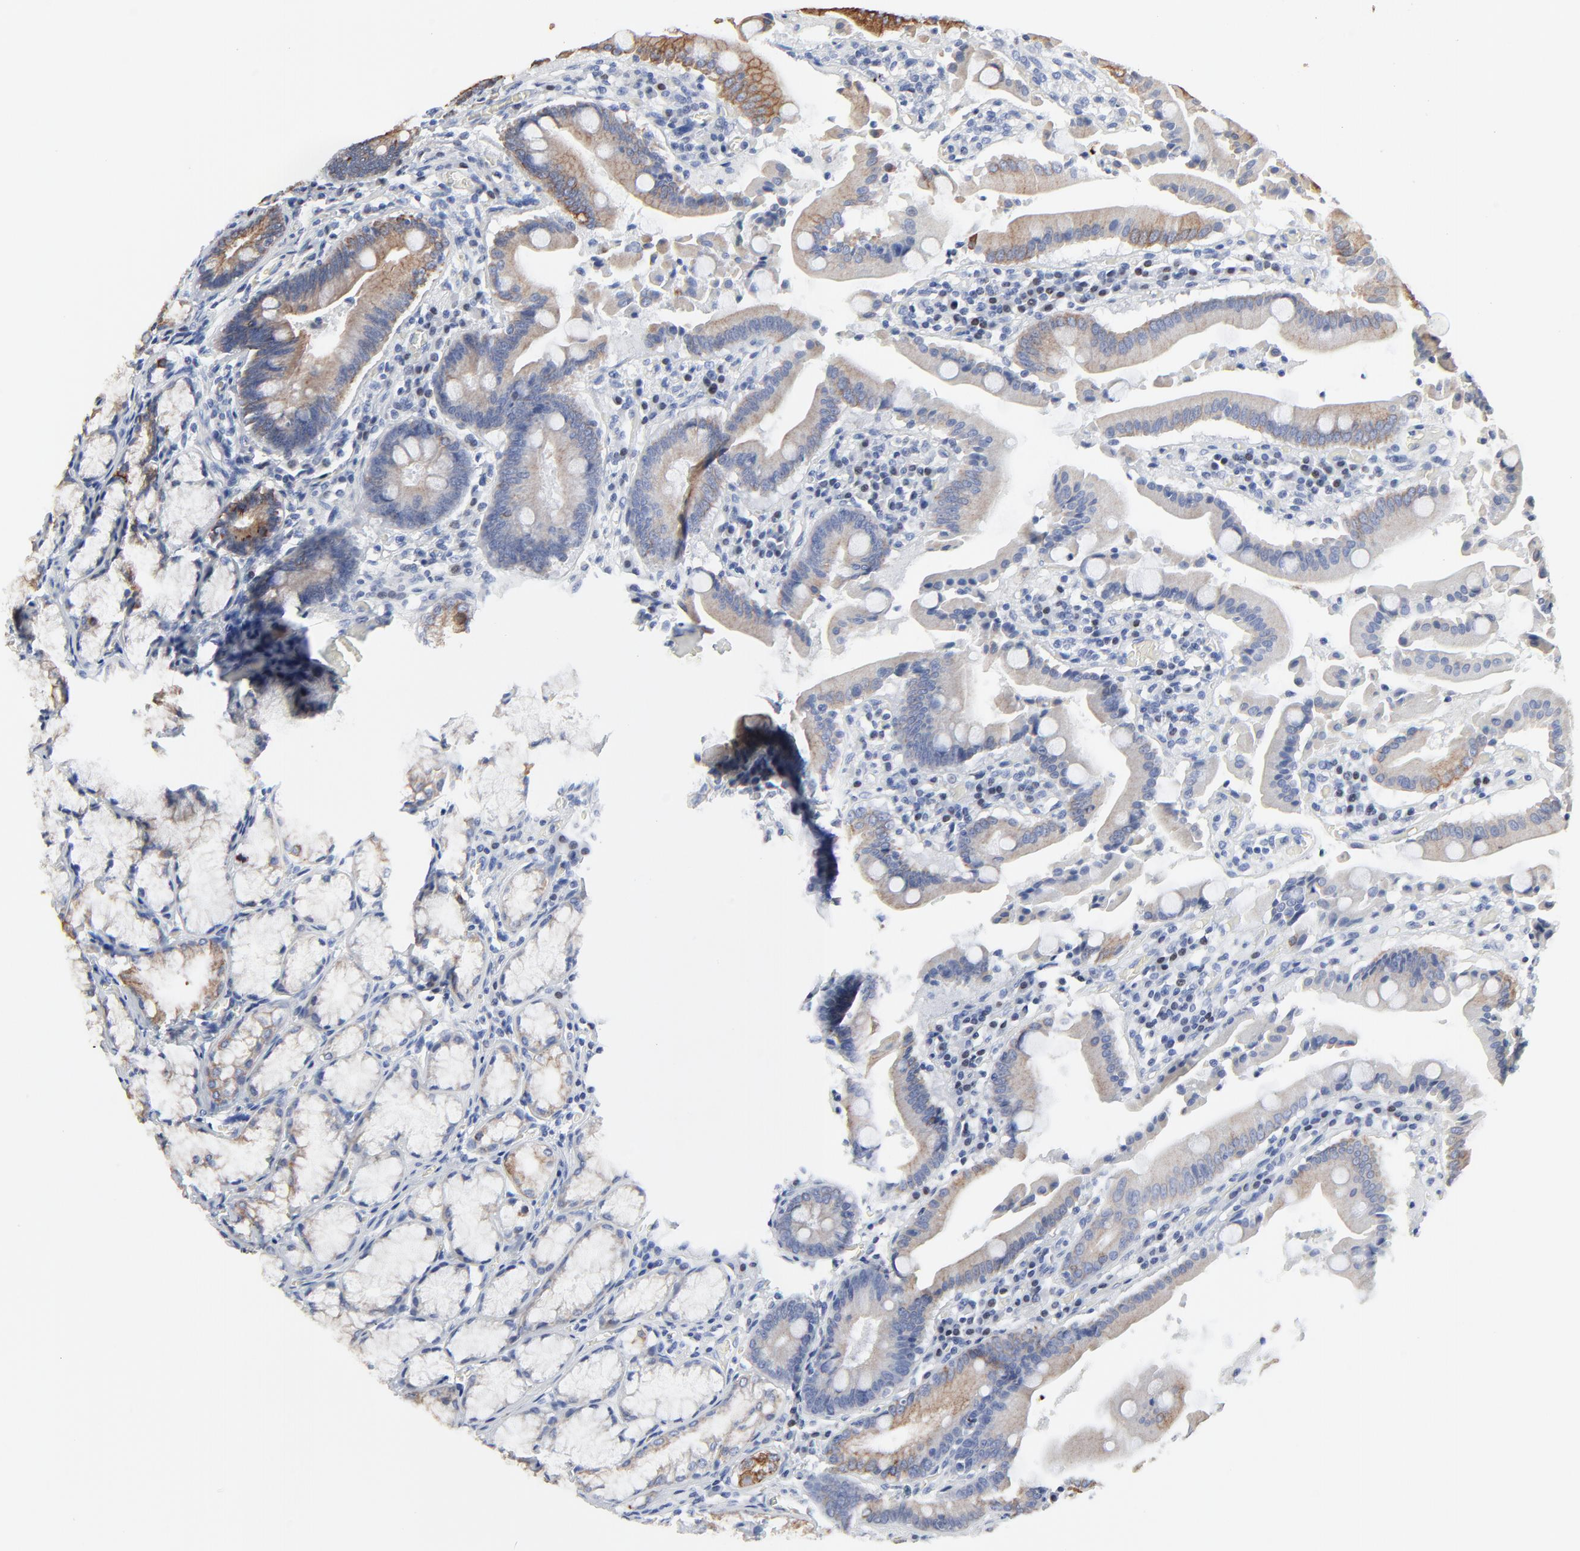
{"staining": {"intensity": "moderate", "quantity": "<25%", "location": "cytoplasmic/membranous"}, "tissue": "stomach", "cell_type": "Glandular cells", "image_type": "normal", "snomed": [{"axis": "morphology", "description": "Normal tissue, NOS"}, {"axis": "topography", "description": "Stomach, lower"}], "caption": "About <25% of glandular cells in unremarkable human stomach reveal moderate cytoplasmic/membranous protein staining as visualized by brown immunohistochemical staining.", "gene": "LNX1", "patient": {"sex": "male", "age": 56}}